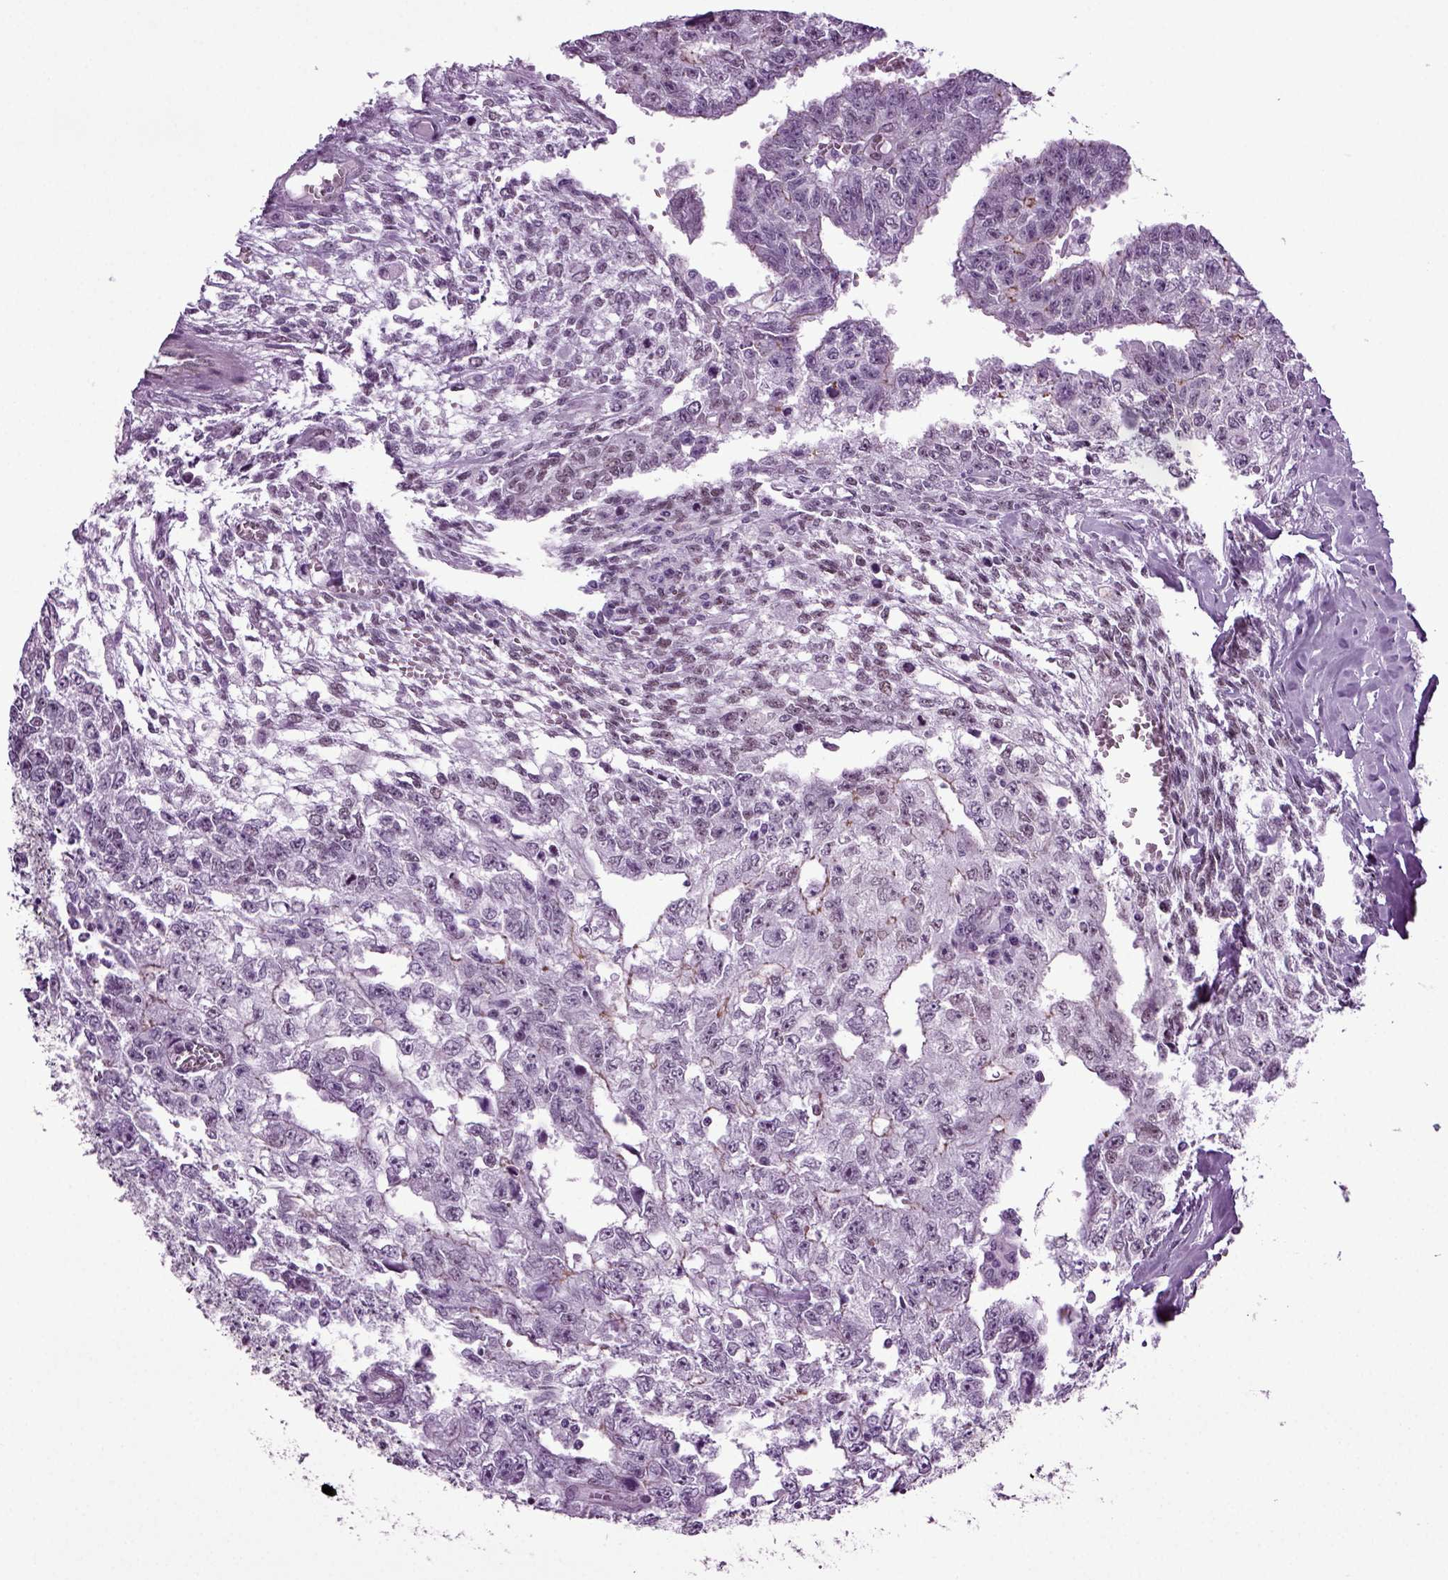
{"staining": {"intensity": "negative", "quantity": "none", "location": "none"}, "tissue": "testis cancer", "cell_type": "Tumor cells", "image_type": "cancer", "snomed": [{"axis": "morphology", "description": "Carcinoma, Embryonal, NOS"}, {"axis": "morphology", "description": "Teratoma, malignant, NOS"}, {"axis": "topography", "description": "Testis"}], "caption": "This is an immunohistochemistry (IHC) image of testis embryonal carcinoma. There is no positivity in tumor cells.", "gene": "RFX3", "patient": {"sex": "male", "age": 24}}